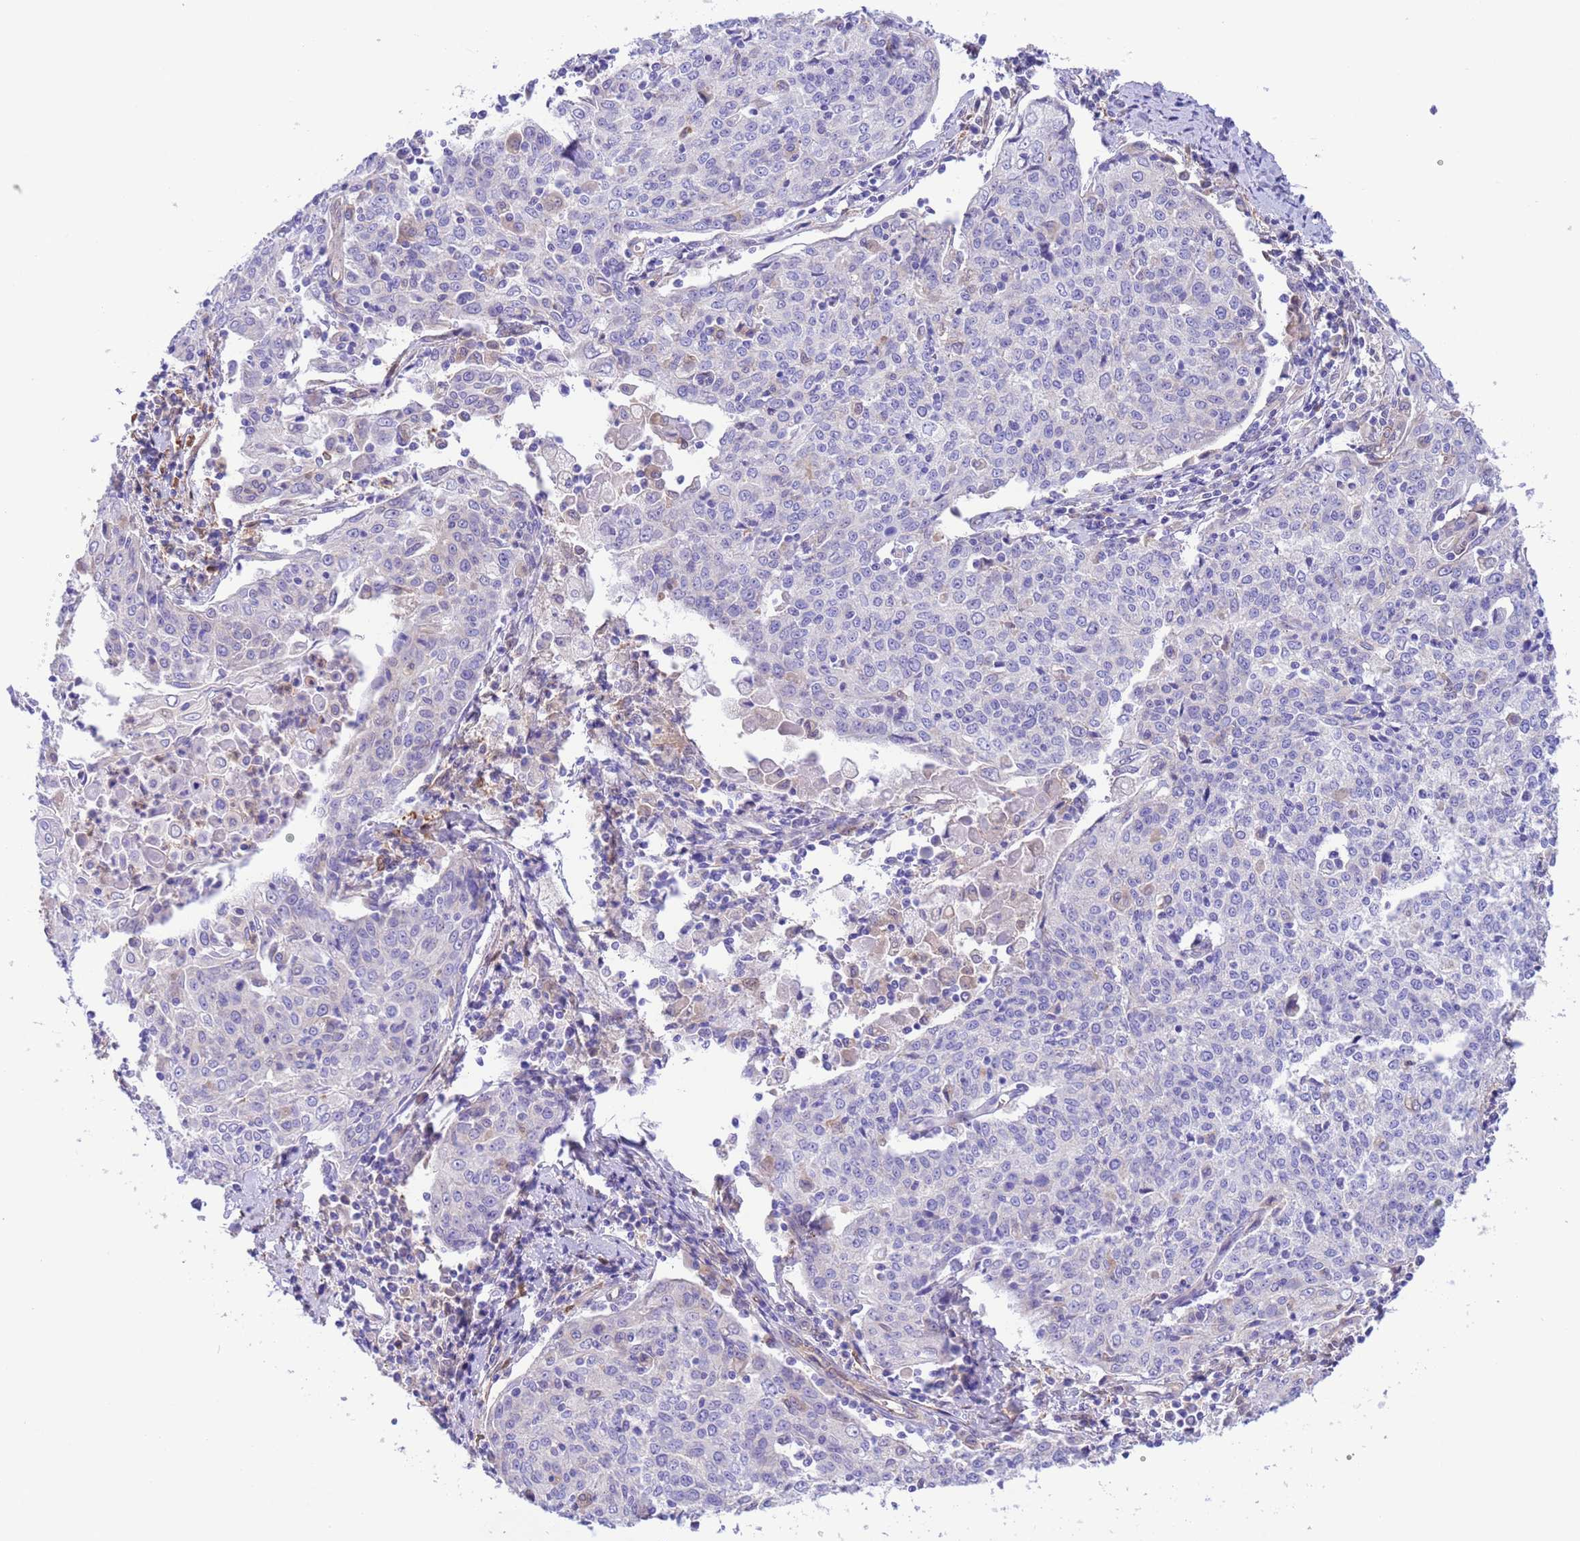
{"staining": {"intensity": "negative", "quantity": "none", "location": "none"}, "tissue": "cervical cancer", "cell_type": "Tumor cells", "image_type": "cancer", "snomed": [{"axis": "morphology", "description": "Squamous cell carcinoma, NOS"}, {"axis": "topography", "description": "Cervix"}], "caption": "Micrograph shows no significant protein staining in tumor cells of cervical cancer (squamous cell carcinoma).", "gene": "C6orf47", "patient": {"sex": "female", "age": 48}}